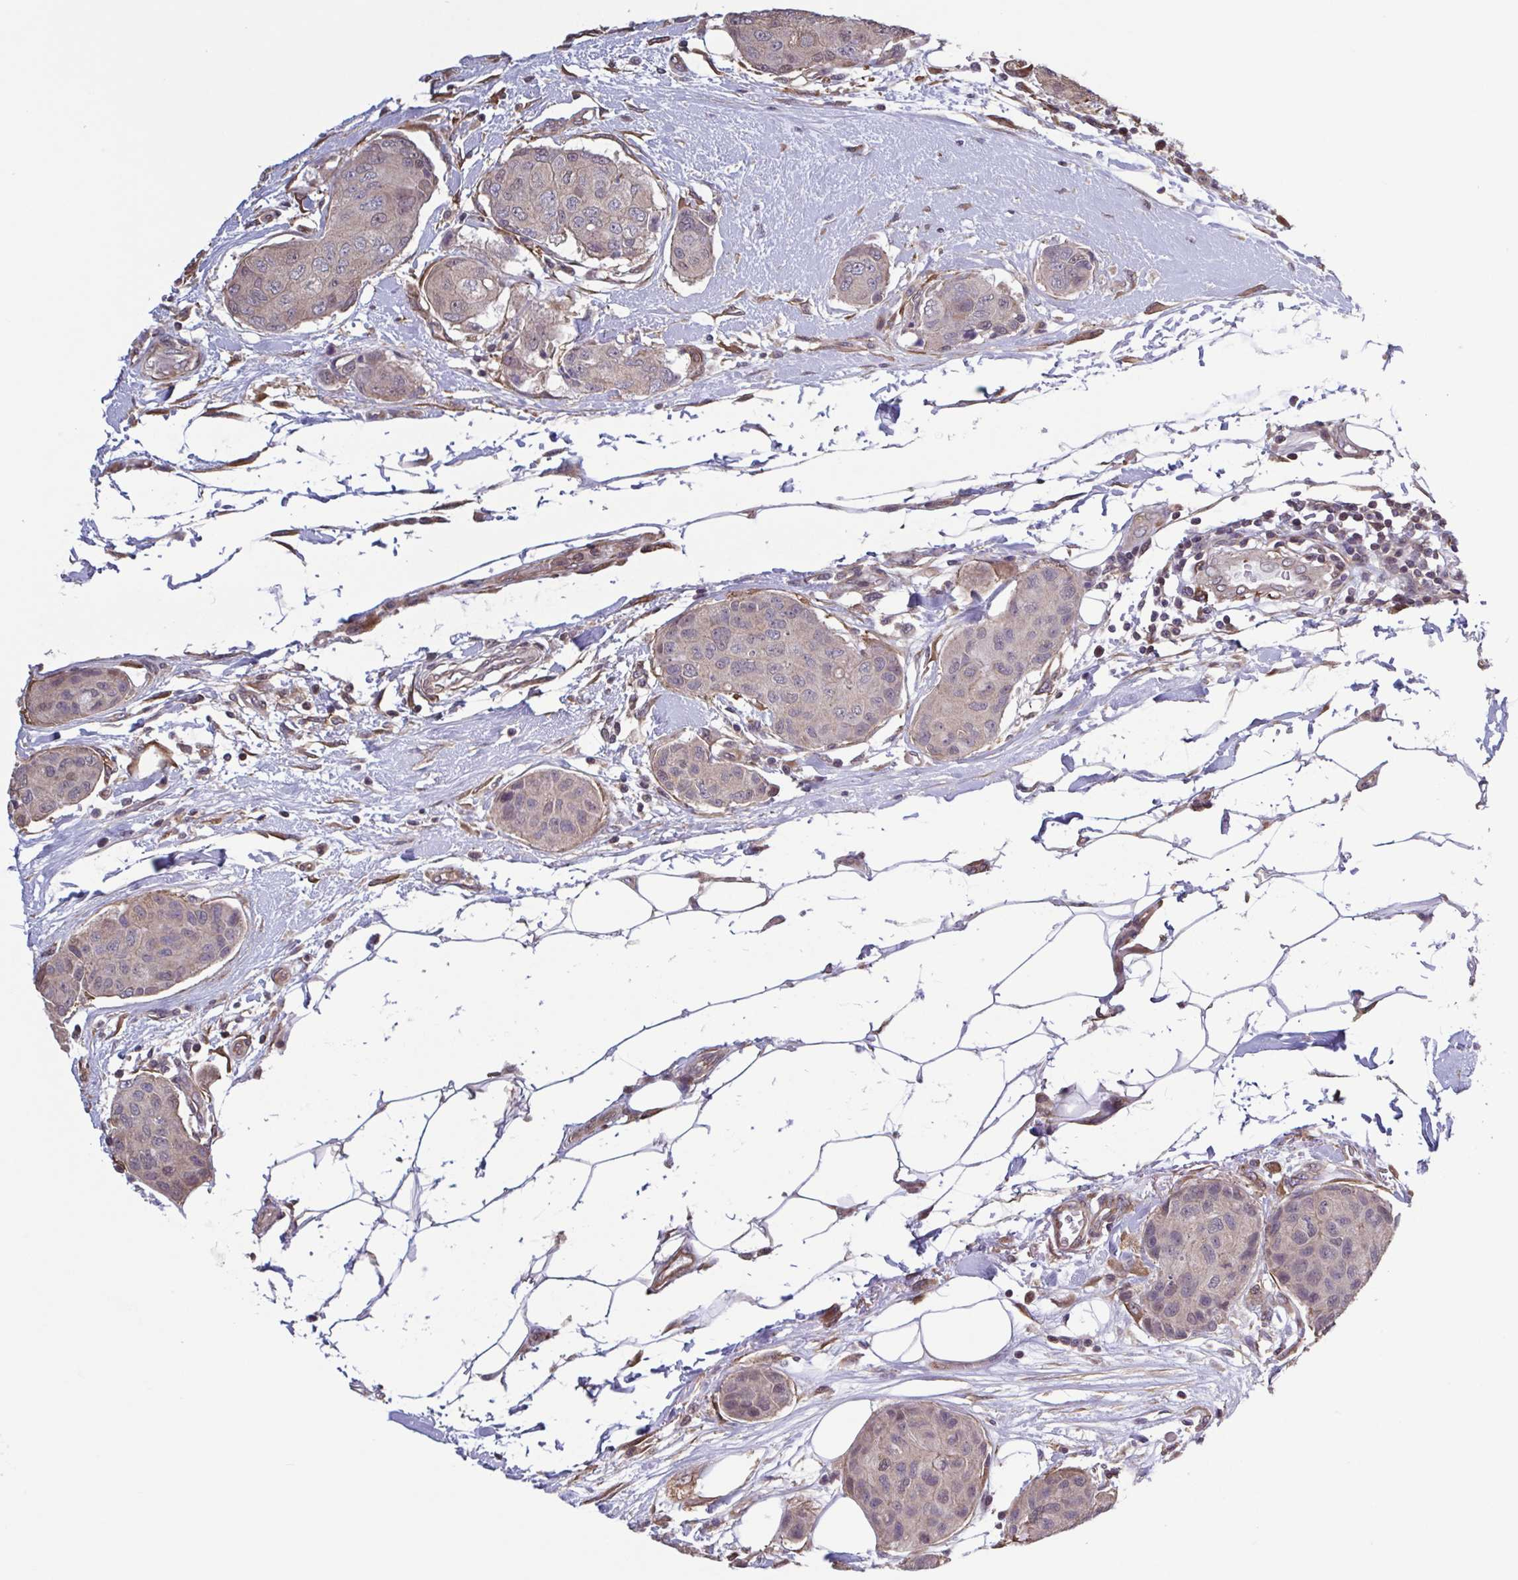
{"staining": {"intensity": "weak", "quantity": "<25%", "location": "nuclear"}, "tissue": "breast cancer", "cell_type": "Tumor cells", "image_type": "cancer", "snomed": [{"axis": "morphology", "description": "Duct carcinoma"}, {"axis": "topography", "description": "Breast"}, {"axis": "topography", "description": "Lymph node"}], "caption": "The micrograph reveals no significant positivity in tumor cells of breast cancer (intraductal carcinoma).", "gene": "ZNF200", "patient": {"sex": "female", "age": 80}}